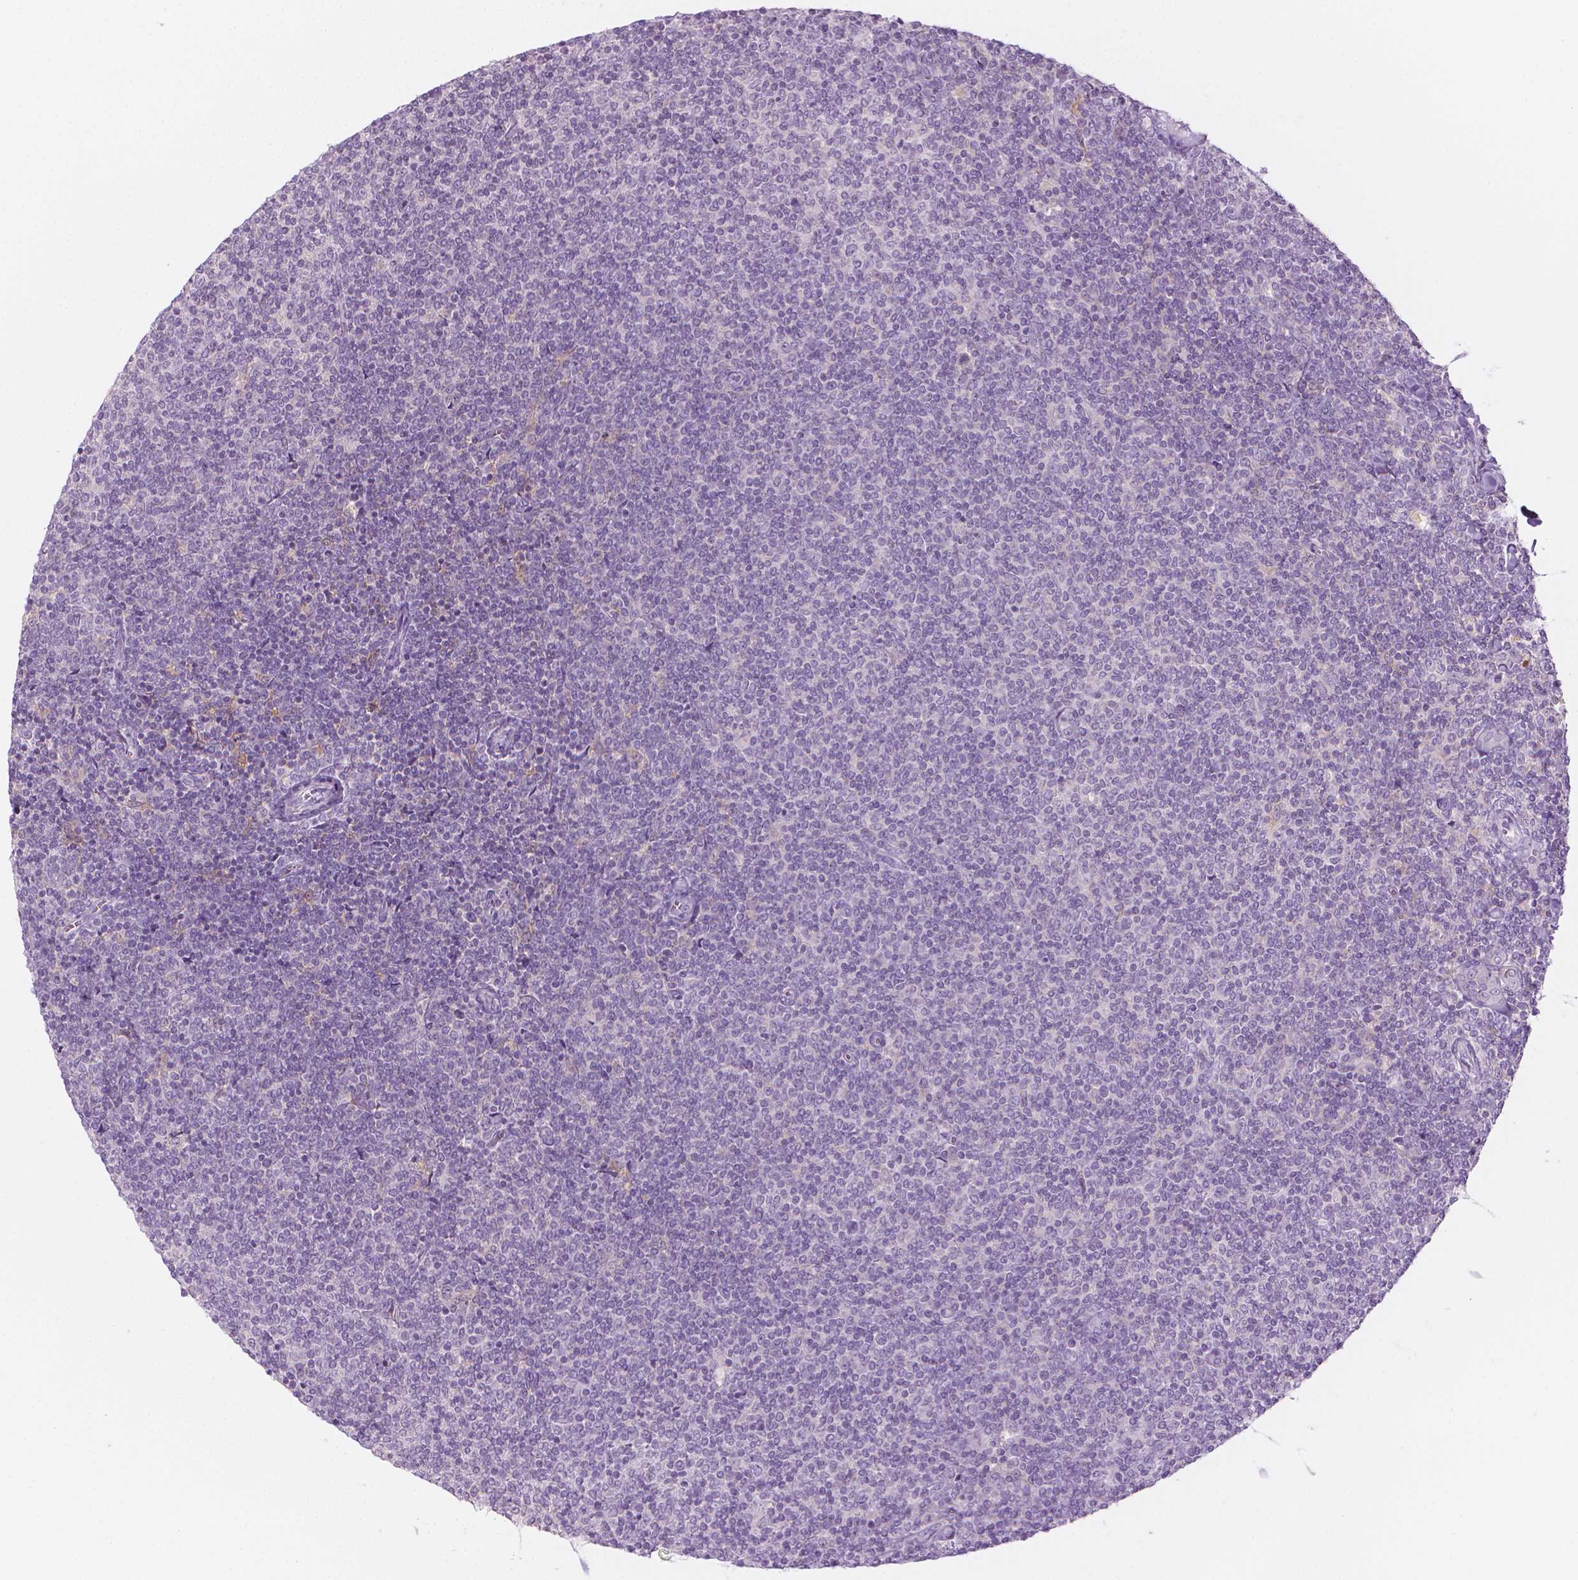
{"staining": {"intensity": "negative", "quantity": "none", "location": "none"}, "tissue": "lymphoma", "cell_type": "Tumor cells", "image_type": "cancer", "snomed": [{"axis": "morphology", "description": "Malignant lymphoma, non-Hodgkin's type, Low grade"}, {"axis": "topography", "description": "Lymph node"}], "caption": "An image of low-grade malignant lymphoma, non-Hodgkin's type stained for a protein shows no brown staining in tumor cells.", "gene": "SHMT1", "patient": {"sex": "male", "age": 52}}